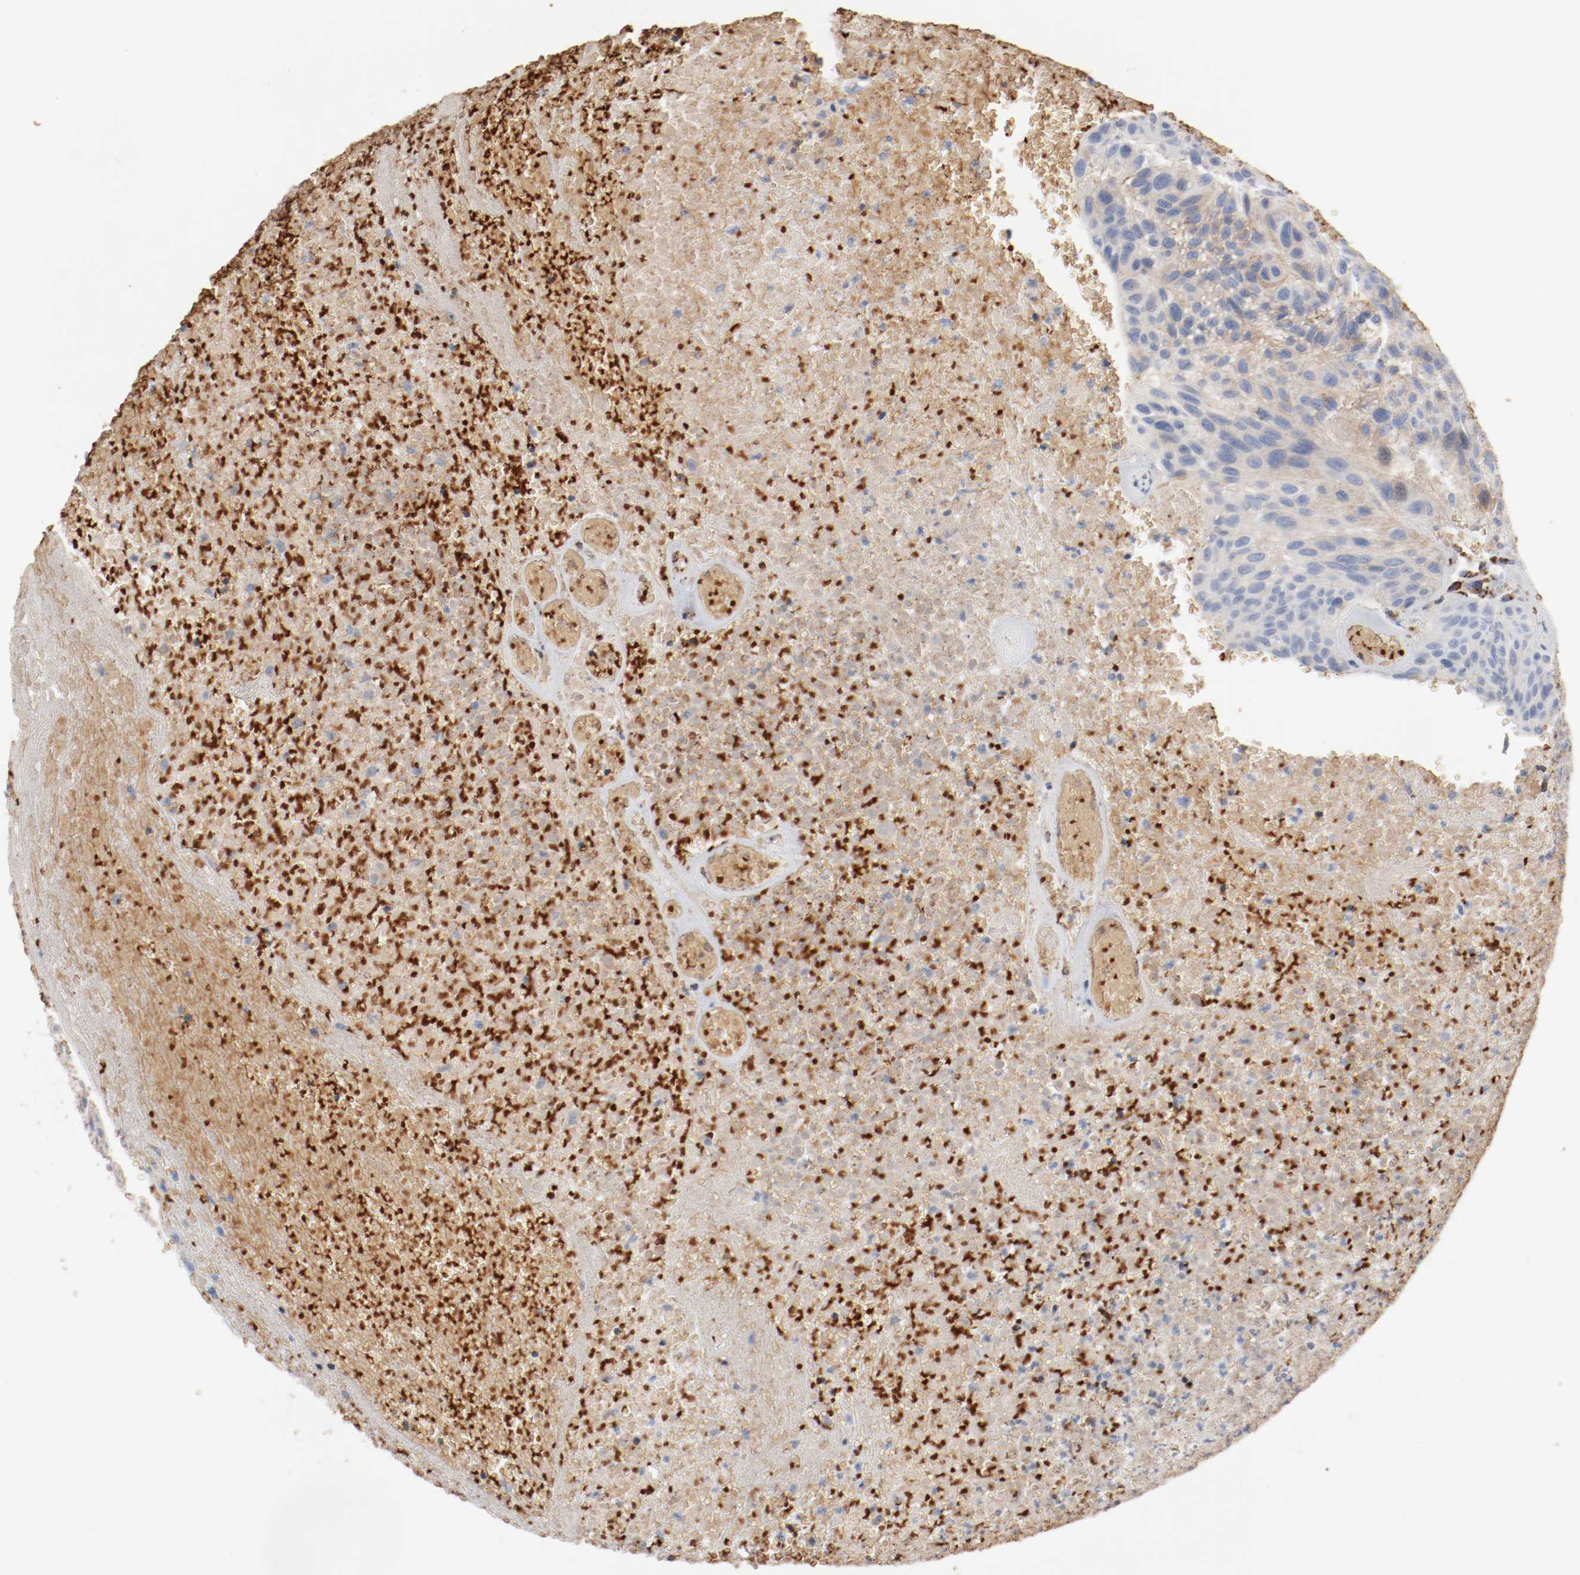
{"staining": {"intensity": "weak", "quantity": "25%-75%", "location": "cytoplasmic/membranous"}, "tissue": "urothelial cancer", "cell_type": "Tumor cells", "image_type": "cancer", "snomed": [{"axis": "morphology", "description": "Urothelial carcinoma, High grade"}, {"axis": "topography", "description": "Urinary bladder"}], "caption": "Weak cytoplasmic/membranous protein staining is identified in about 25%-75% of tumor cells in urothelial cancer. The protein of interest is stained brown, and the nuclei are stained in blue (DAB (3,3'-diaminobenzidine) IHC with brightfield microscopy, high magnification).", "gene": "NDUFB8", "patient": {"sex": "male", "age": 66}}